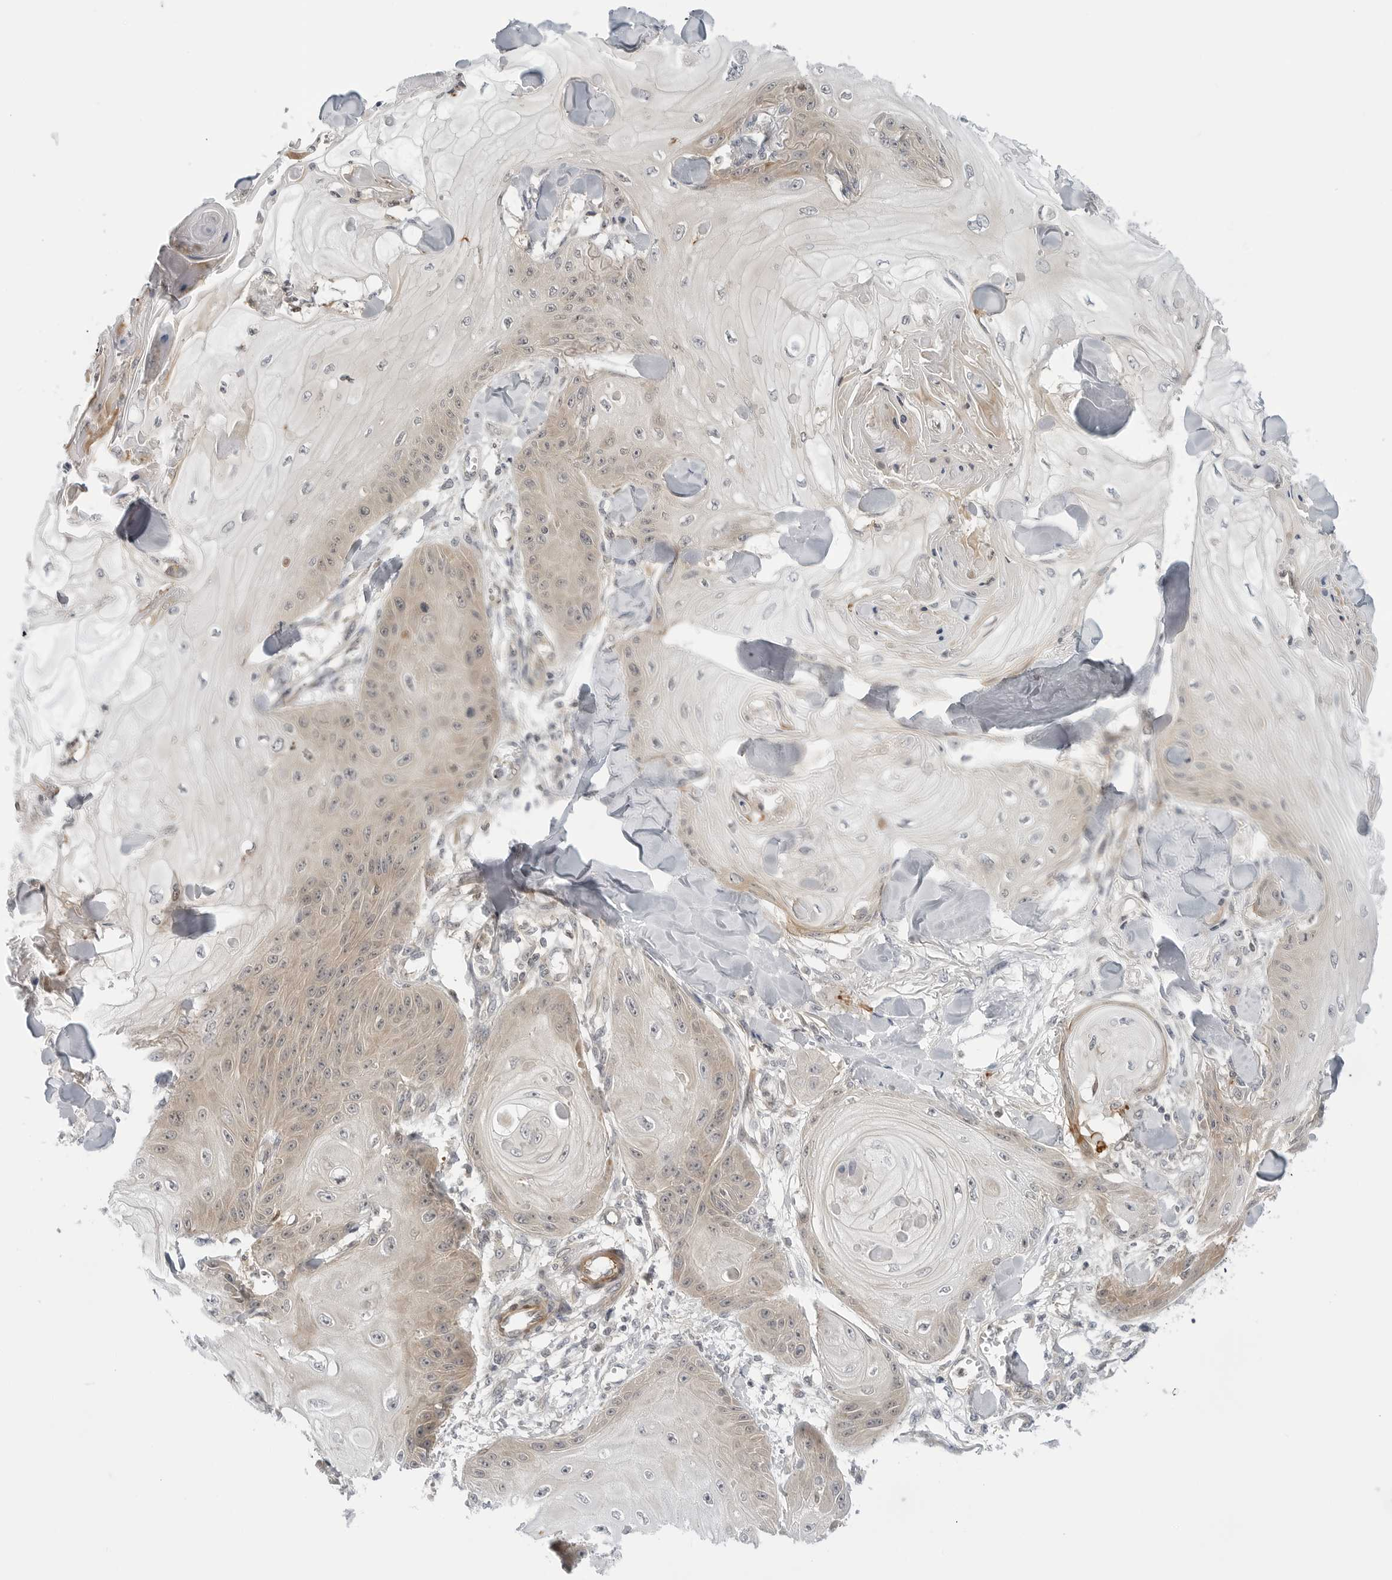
{"staining": {"intensity": "weak", "quantity": "25%-75%", "location": "cytoplasmic/membranous"}, "tissue": "skin cancer", "cell_type": "Tumor cells", "image_type": "cancer", "snomed": [{"axis": "morphology", "description": "Squamous cell carcinoma, NOS"}, {"axis": "topography", "description": "Skin"}], "caption": "This is an image of immunohistochemistry staining of skin cancer, which shows weak staining in the cytoplasmic/membranous of tumor cells.", "gene": "STXBP3", "patient": {"sex": "male", "age": 74}}